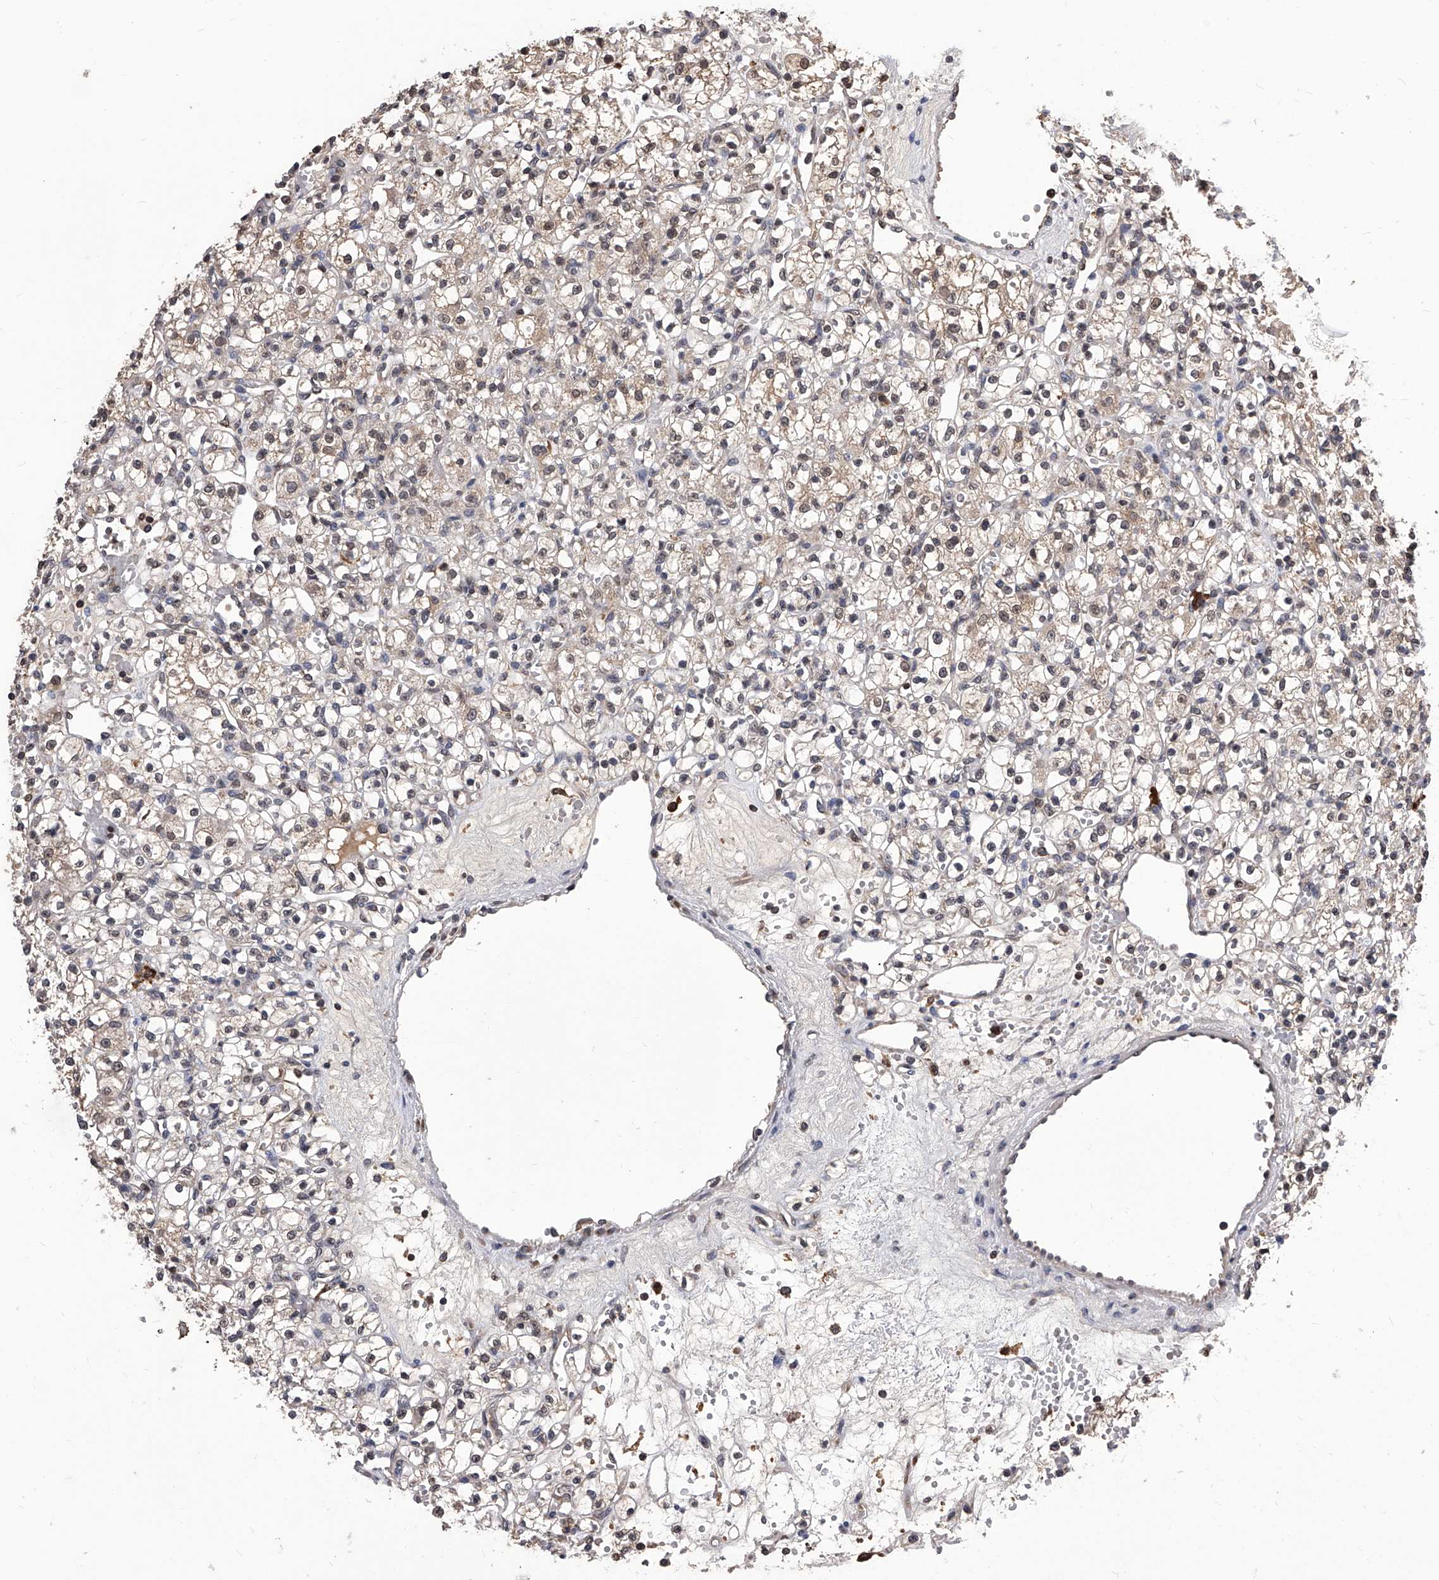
{"staining": {"intensity": "weak", "quantity": ">75%", "location": "cytoplasmic/membranous,nuclear"}, "tissue": "renal cancer", "cell_type": "Tumor cells", "image_type": "cancer", "snomed": [{"axis": "morphology", "description": "Adenocarcinoma, NOS"}, {"axis": "topography", "description": "Kidney"}], "caption": "The immunohistochemical stain highlights weak cytoplasmic/membranous and nuclear positivity in tumor cells of adenocarcinoma (renal) tissue.", "gene": "ID1", "patient": {"sex": "female", "age": 59}}